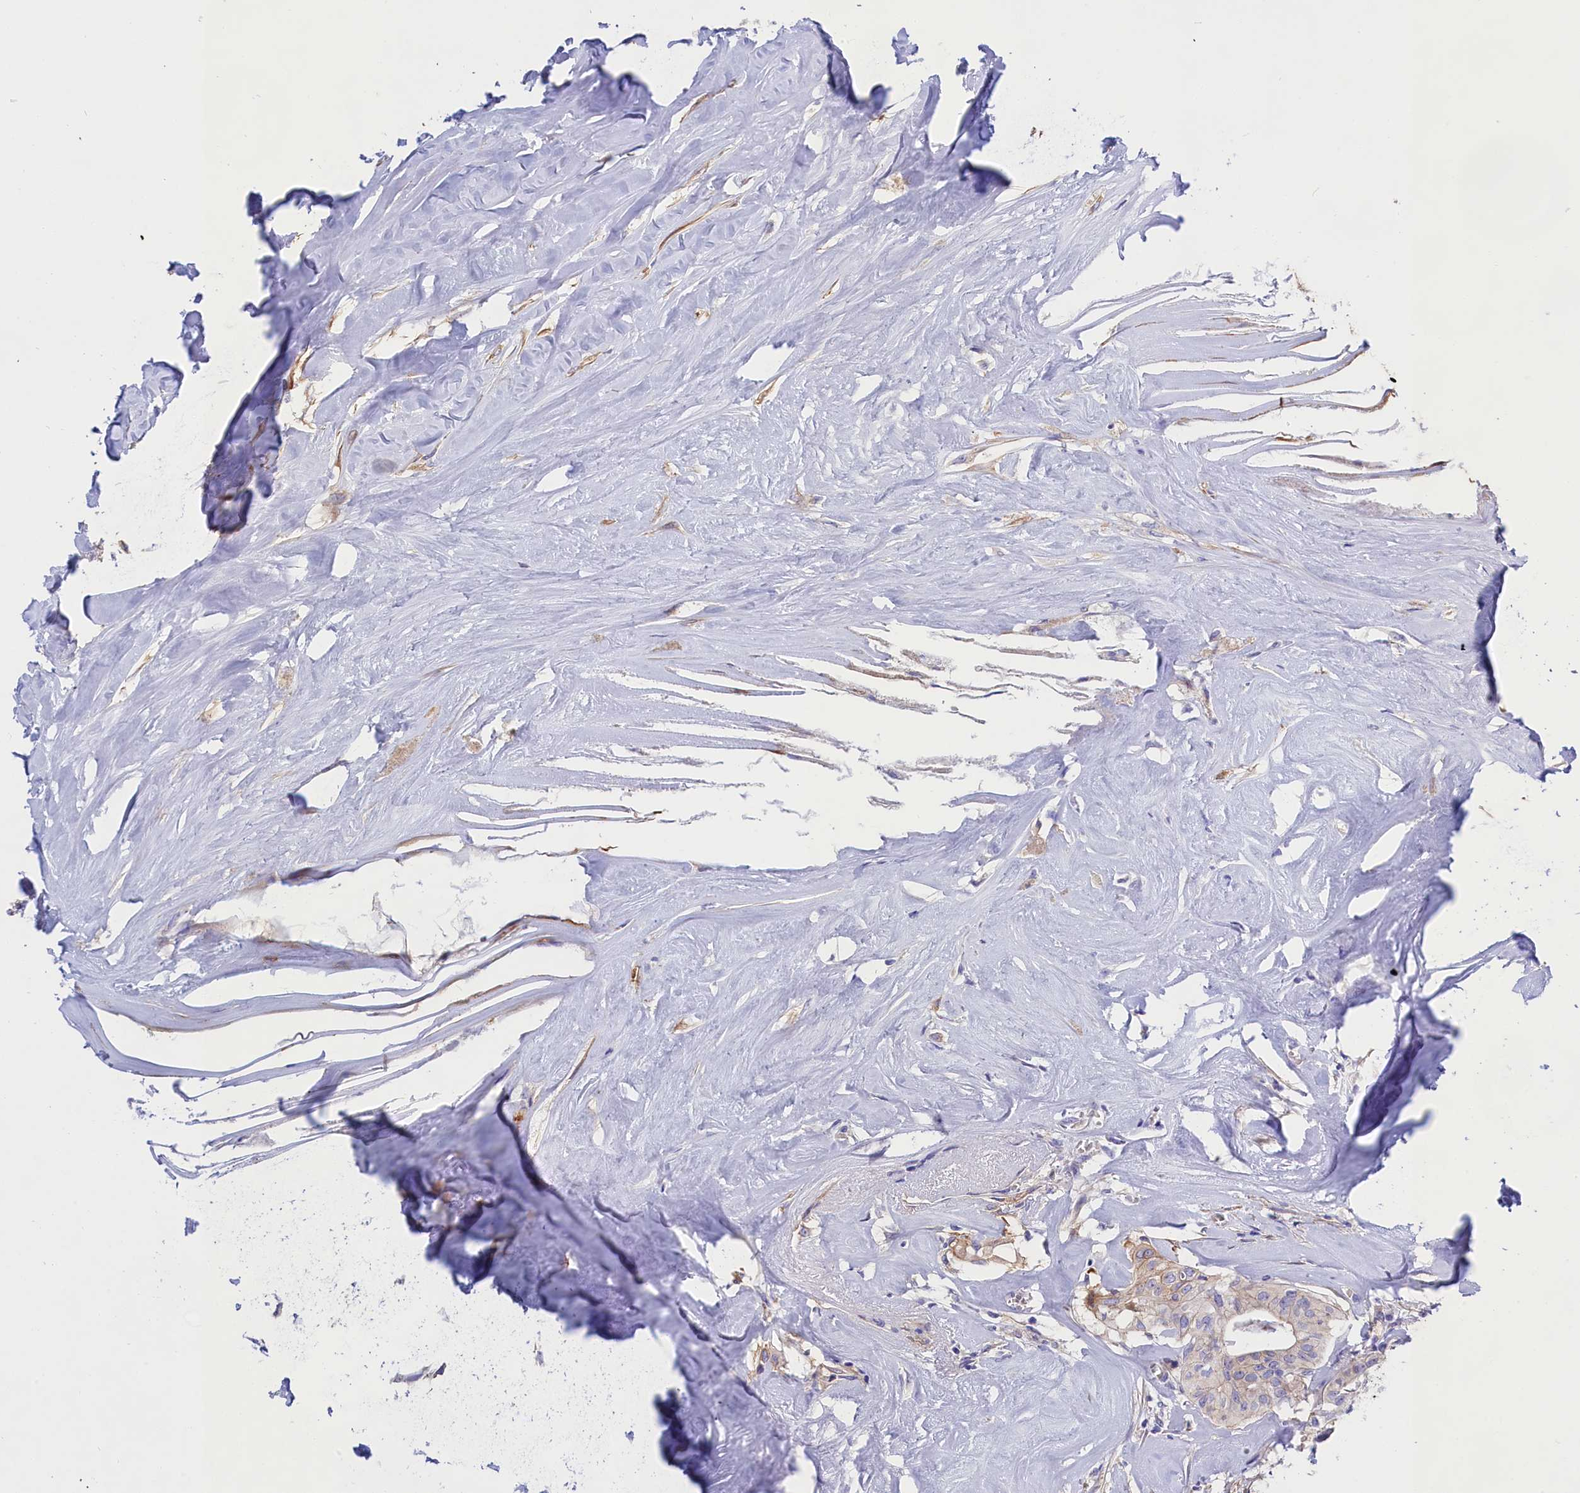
{"staining": {"intensity": "weak", "quantity": "<25%", "location": "cytoplasmic/membranous"}, "tissue": "thyroid cancer", "cell_type": "Tumor cells", "image_type": "cancer", "snomed": [{"axis": "morphology", "description": "Papillary adenocarcinoma, NOS"}, {"axis": "topography", "description": "Thyroid gland"}], "caption": "Tumor cells are negative for protein expression in human thyroid papillary adenocarcinoma. The staining was performed using DAB (3,3'-diaminobenzidine) to visualize the protein expression in brown, while the nuclei were stained in blue with hematoxylin (Magnification: 20x).", "gene": "PPP1R13L", "patient": {"sex": "female", "age": 59}}